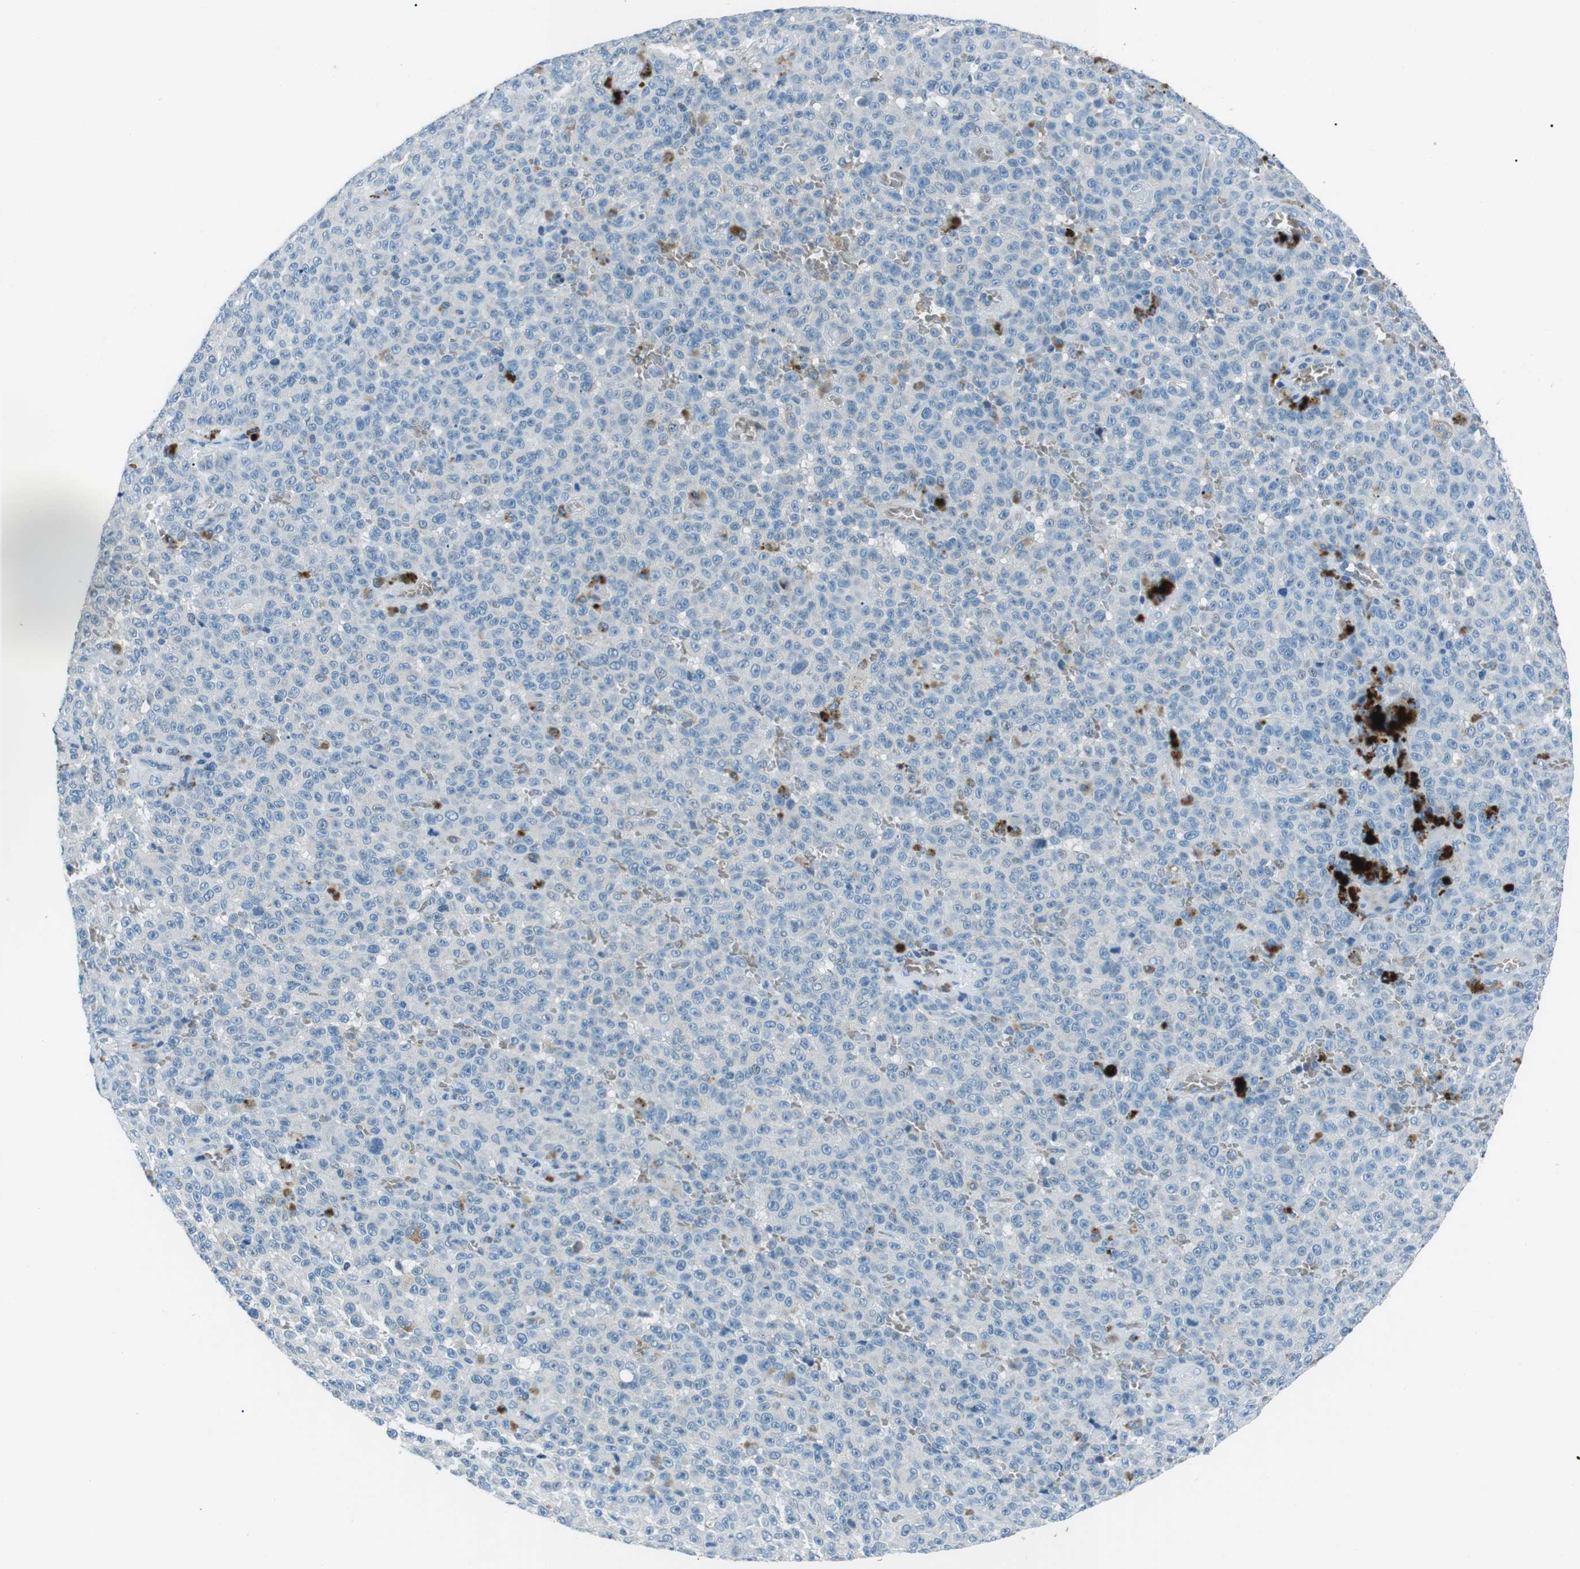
{"staining": {"intensity": "negative", "quantity": "none", "location": "none"}, "tissue": "melanoma", "cell_type": "Tumor cells", "image_type": "cancer", "snomed": [{"axis": "morphology", "description": "Malignant melanoma, NOS"}, {"axis": "topography", "description": "Skin"}], "caption": "Tumor cells are negative for protein expression in human malignant melanoma.", "gene": "ST6GAL1", "patient": {"sex": "female", "age": 82}}